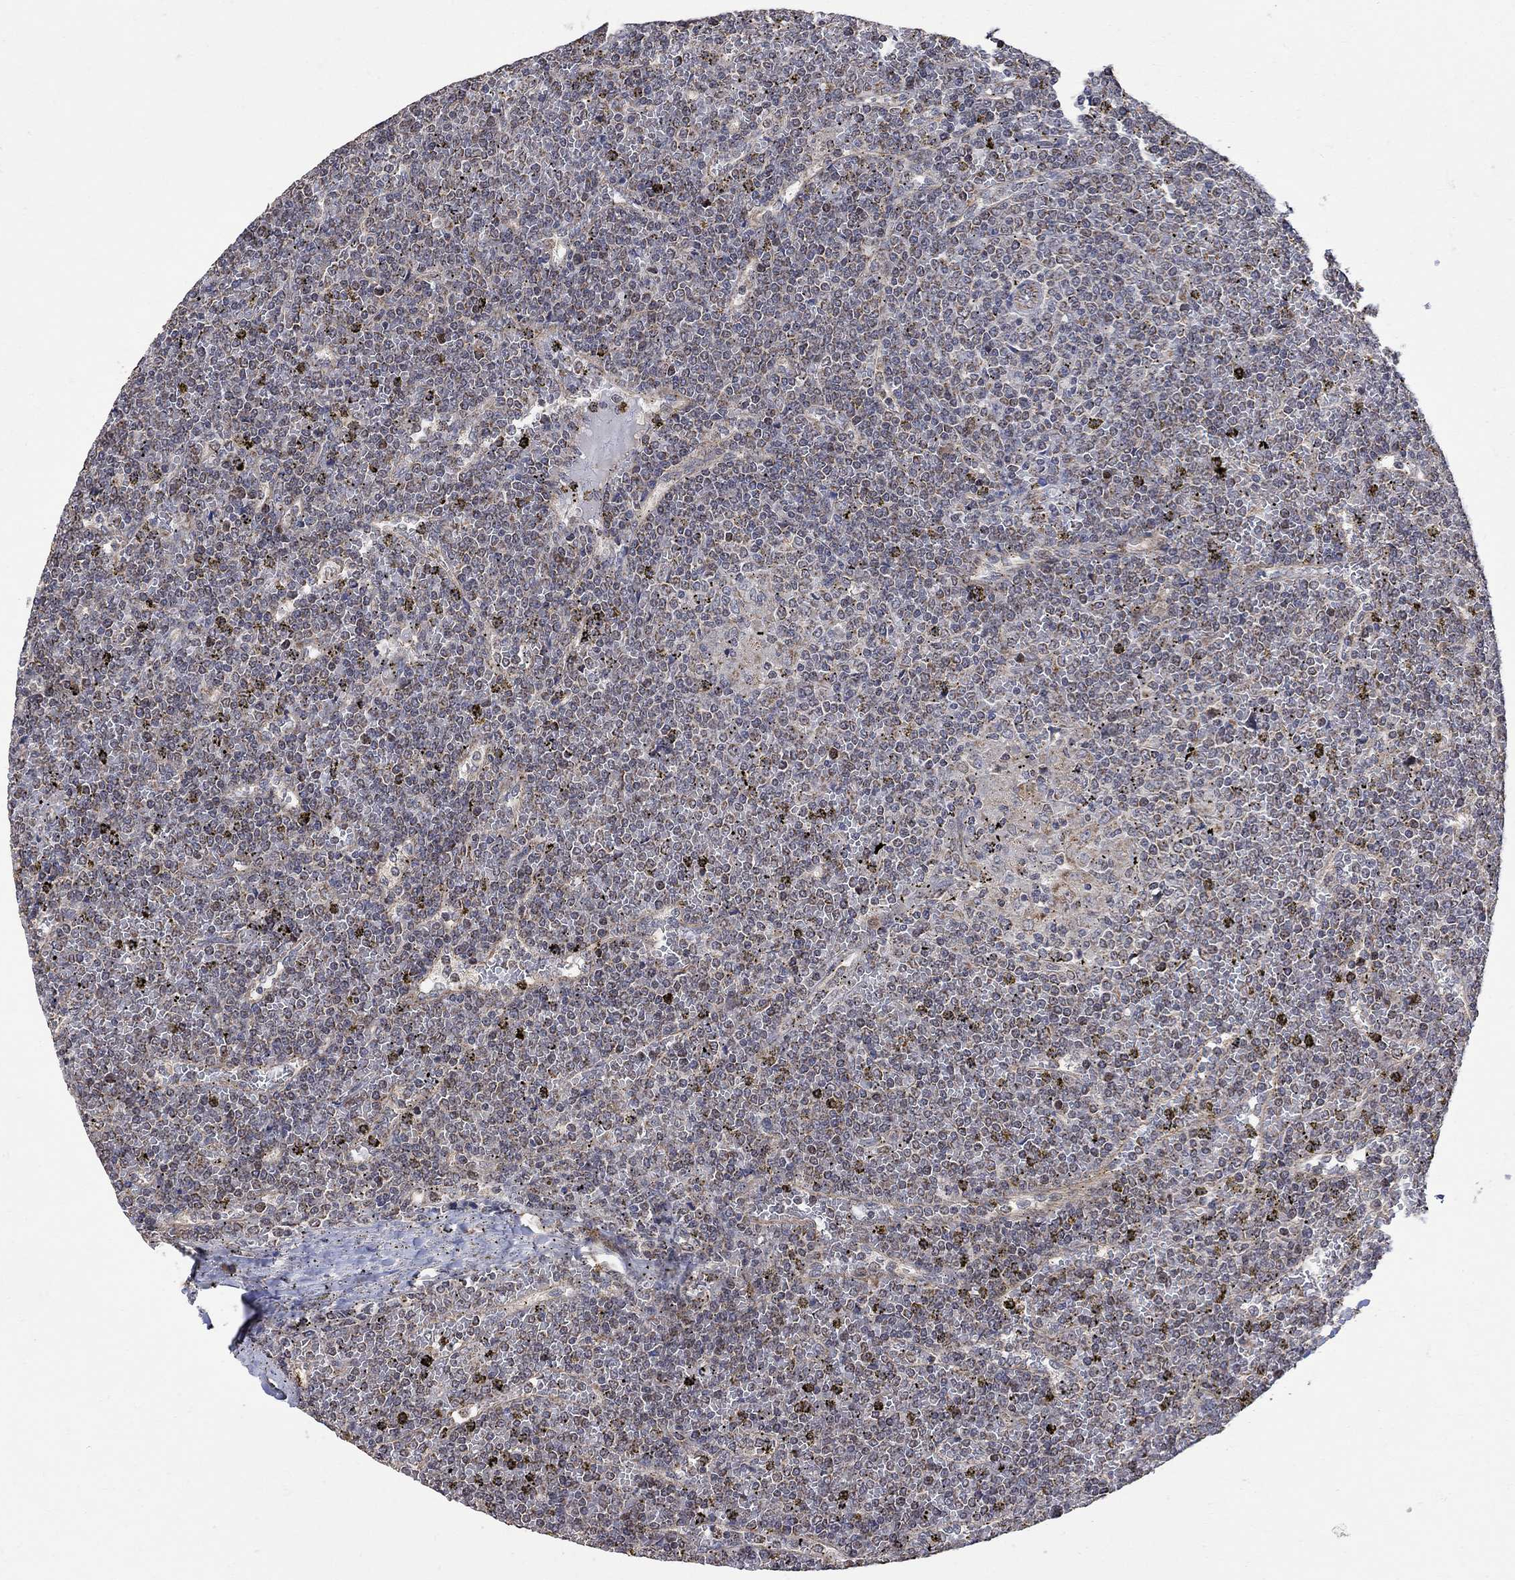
{"staining": {"intensity": "negative", "quantity": "none", "location": "none"}, "tissue": "lymphoma", "cell_type": "Tumor cells", "image_type": "cancer", "snomed": [{"axis": "morphology", "description": "Malignant lymphoma, non-Hodgkin's type, Low grade"}, {"axis": "topography", "description": "Spleen"}], "caption": "Immunohistochemistry histopathology image of human lymphoma stained for a protein (brown), which exhibits no expression in tumor cells. (Stains: DAB IHC with hematoxylin counter stain, Microscopy: brightfield microscopy at high magnification).", "gene": "ANKRA2", "patient": {"sex": "female", "age": 19}}